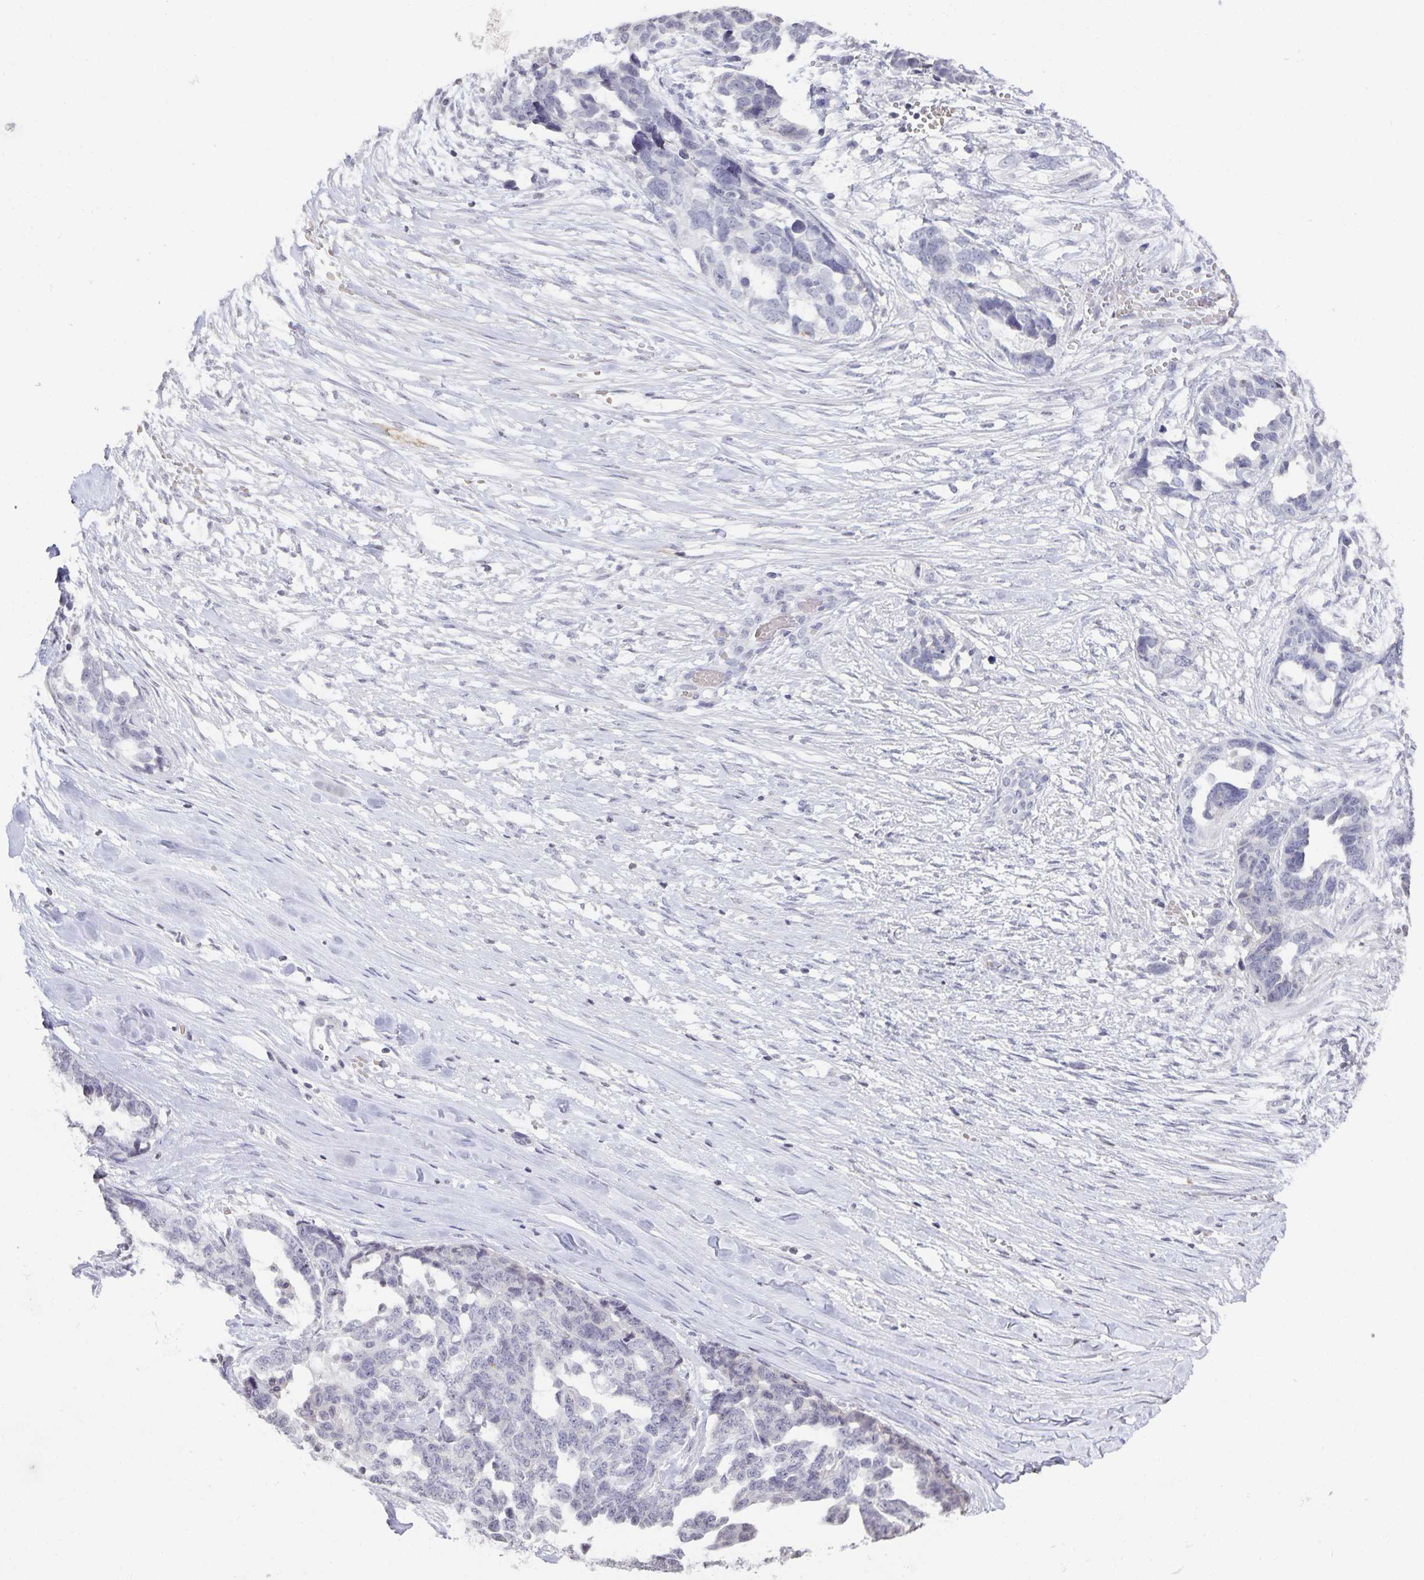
{"staining": {"intensity": "negative", "quantity": "none", "location": "none"}, "tissue": "ovarian cancer", "cell_type": "Tumor cells", "image_type": "cancer", "snomed": [{"axis": "morphology", "description": "Cystadenocarcinoma, serous, NOS"}, {"axis": "topography", "description": "Ovary"}], "caption": "Immunohistochemistry micrograph of serous cystadenocarcinoma (ovarian) stained for a protein (brown), which demonstrates no staining in tumor cells.", "gene": "AQP4", "patient": {"sex": "female", "age": 69}}